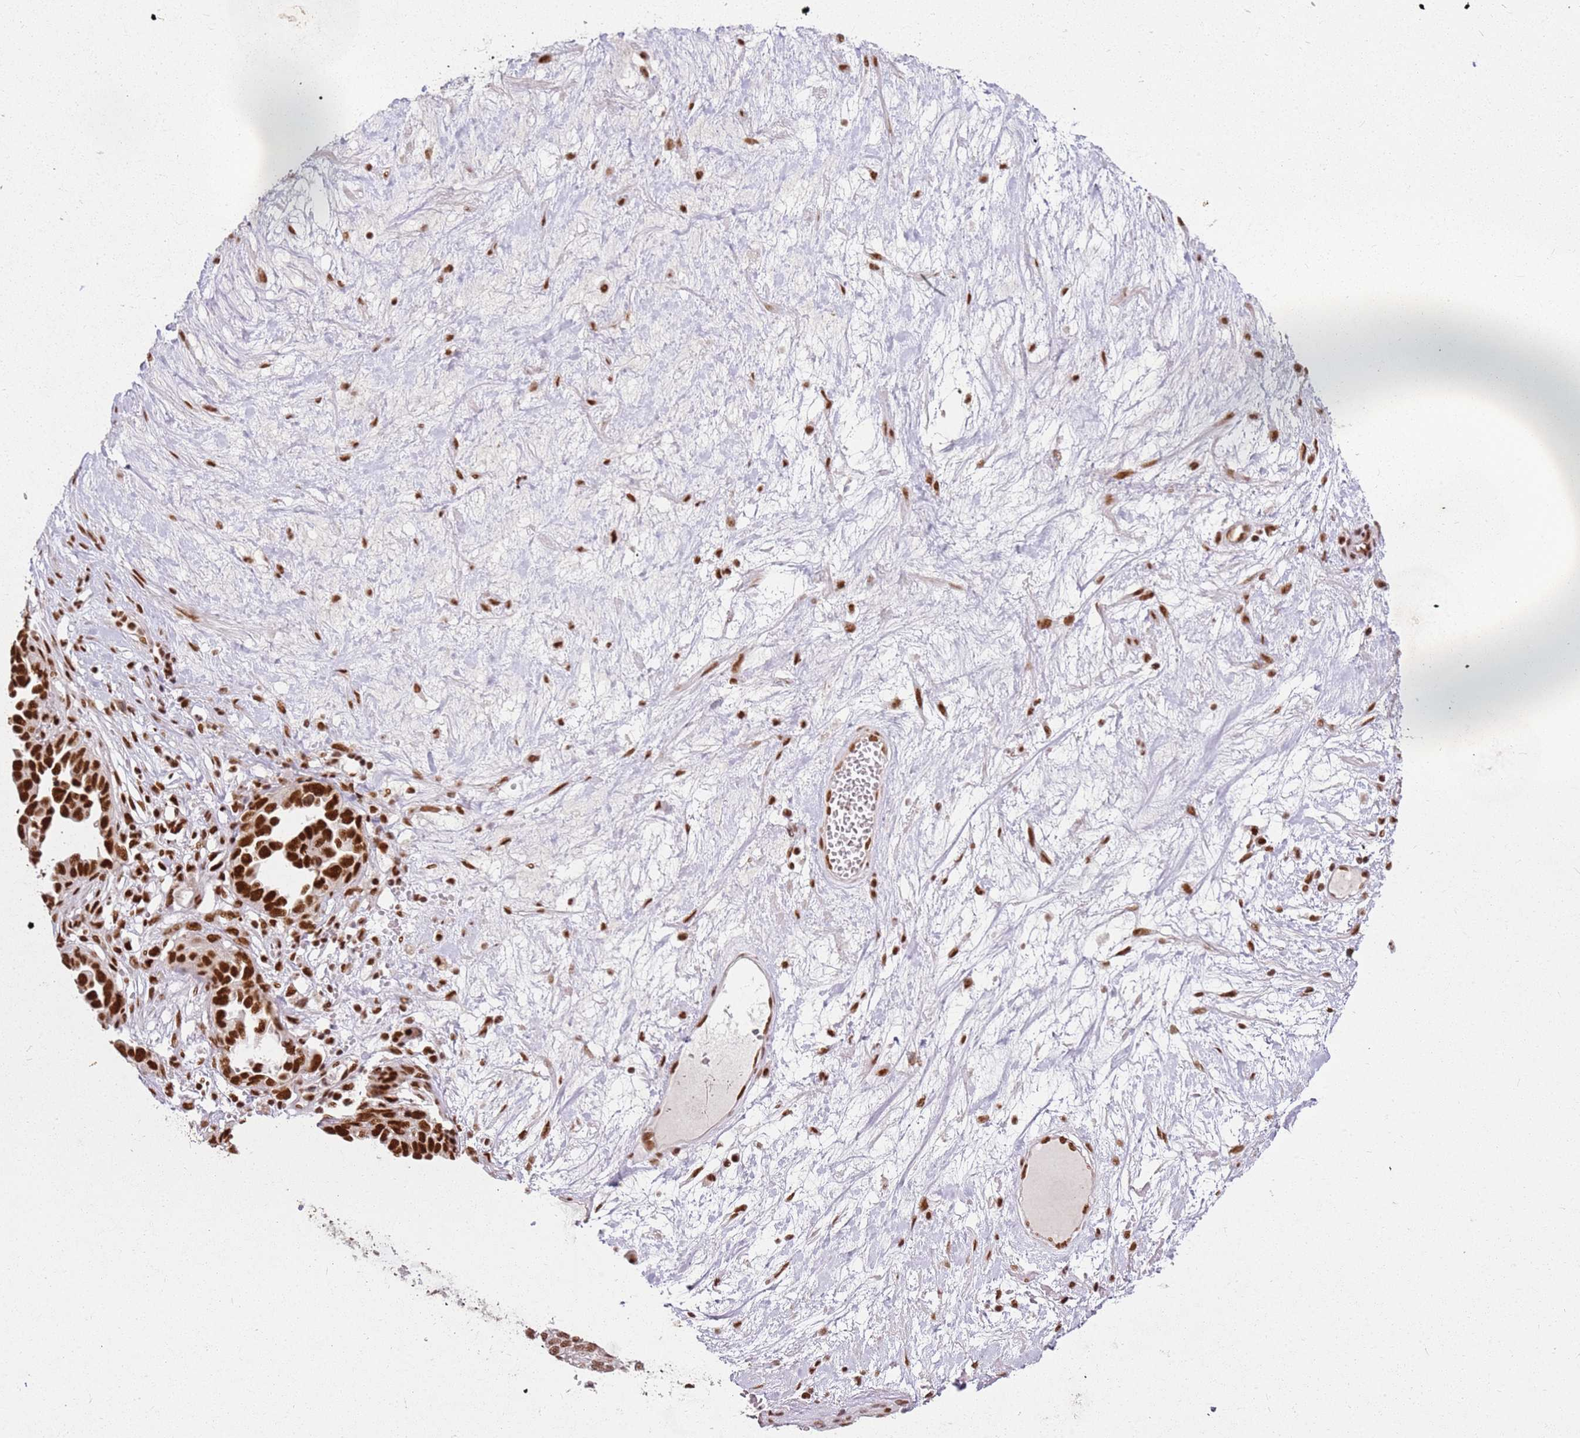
{"staining": {"intensity": "strong", "quantity": ">75%", "location": "nuclear"}, "tissue": "ovarian cancer", "cell_type": "Tumor cells", "image_type": "cancer", "snomed": [{"axis": "morphology", "description": "Cystadenocarcinoma, serous, NOS"}, {"axis": "topography", "description": "Ovary"}], "caption": "Protein expression analysis of serous cystadenocarcinoma (ovarian) demonstrates strong nuclear expression in about >75% of tumor cells. (DAB = brown stain, brightfield microscopy at high magnification).", "gene": "TENT4A", "patient": {"sex": "female", "age": 54}}